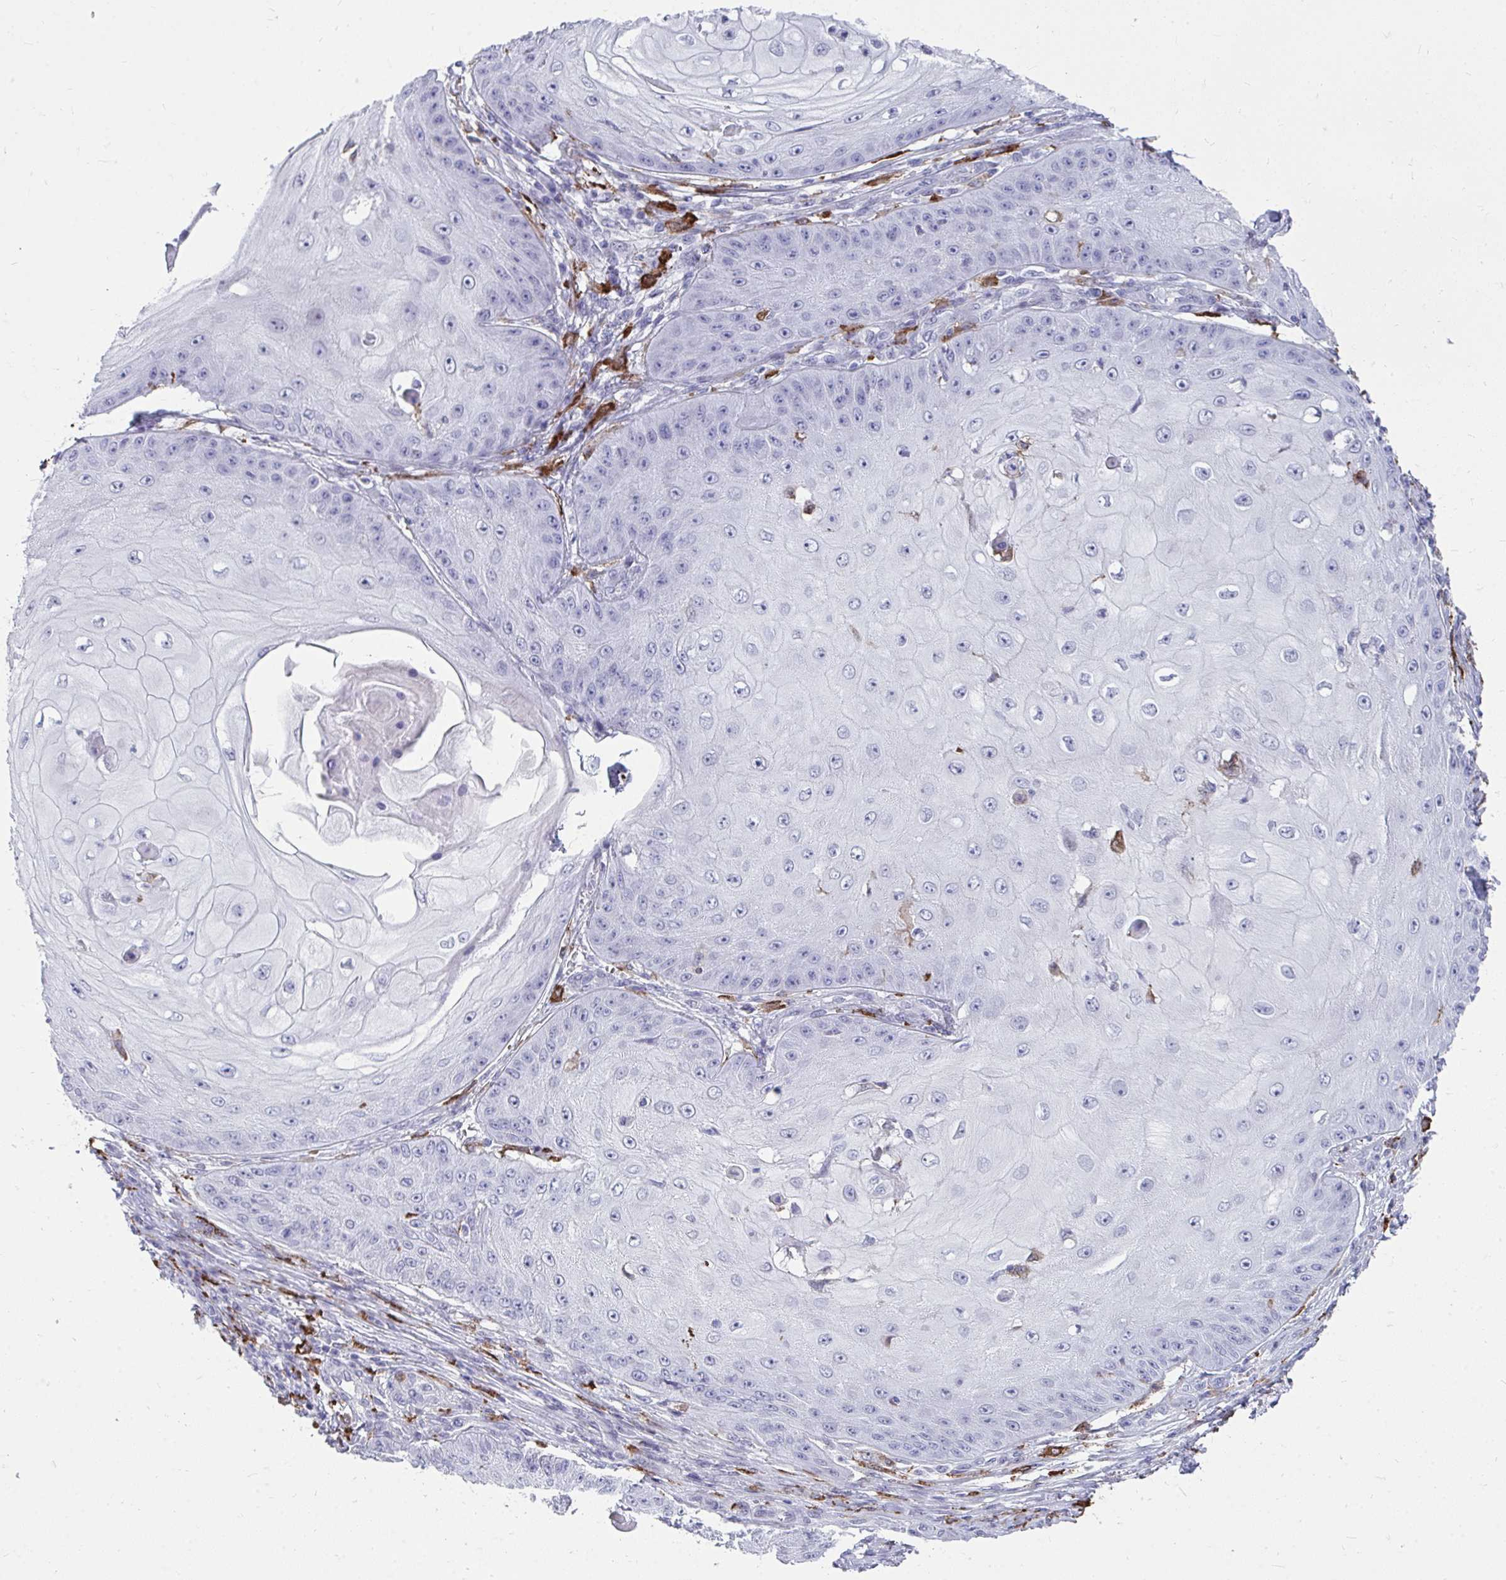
{"staining": {"intensity": "negative", "quantity": "none", "location": "none"}, "tissue": "skin cancer", "cell_type": "Tumor cells", "image_type": "cancer", "snomed": [{"axis": "morphology", "description": "Squamous cell carcinoma, NOS"}, {"axis": "topography", "description": "Skin"}], "caption": "The histopathology image displays no significant staining in tumor cells of skin cancer.", "gene": "CD163", "patient": {"sex": "male", "age": 70}}